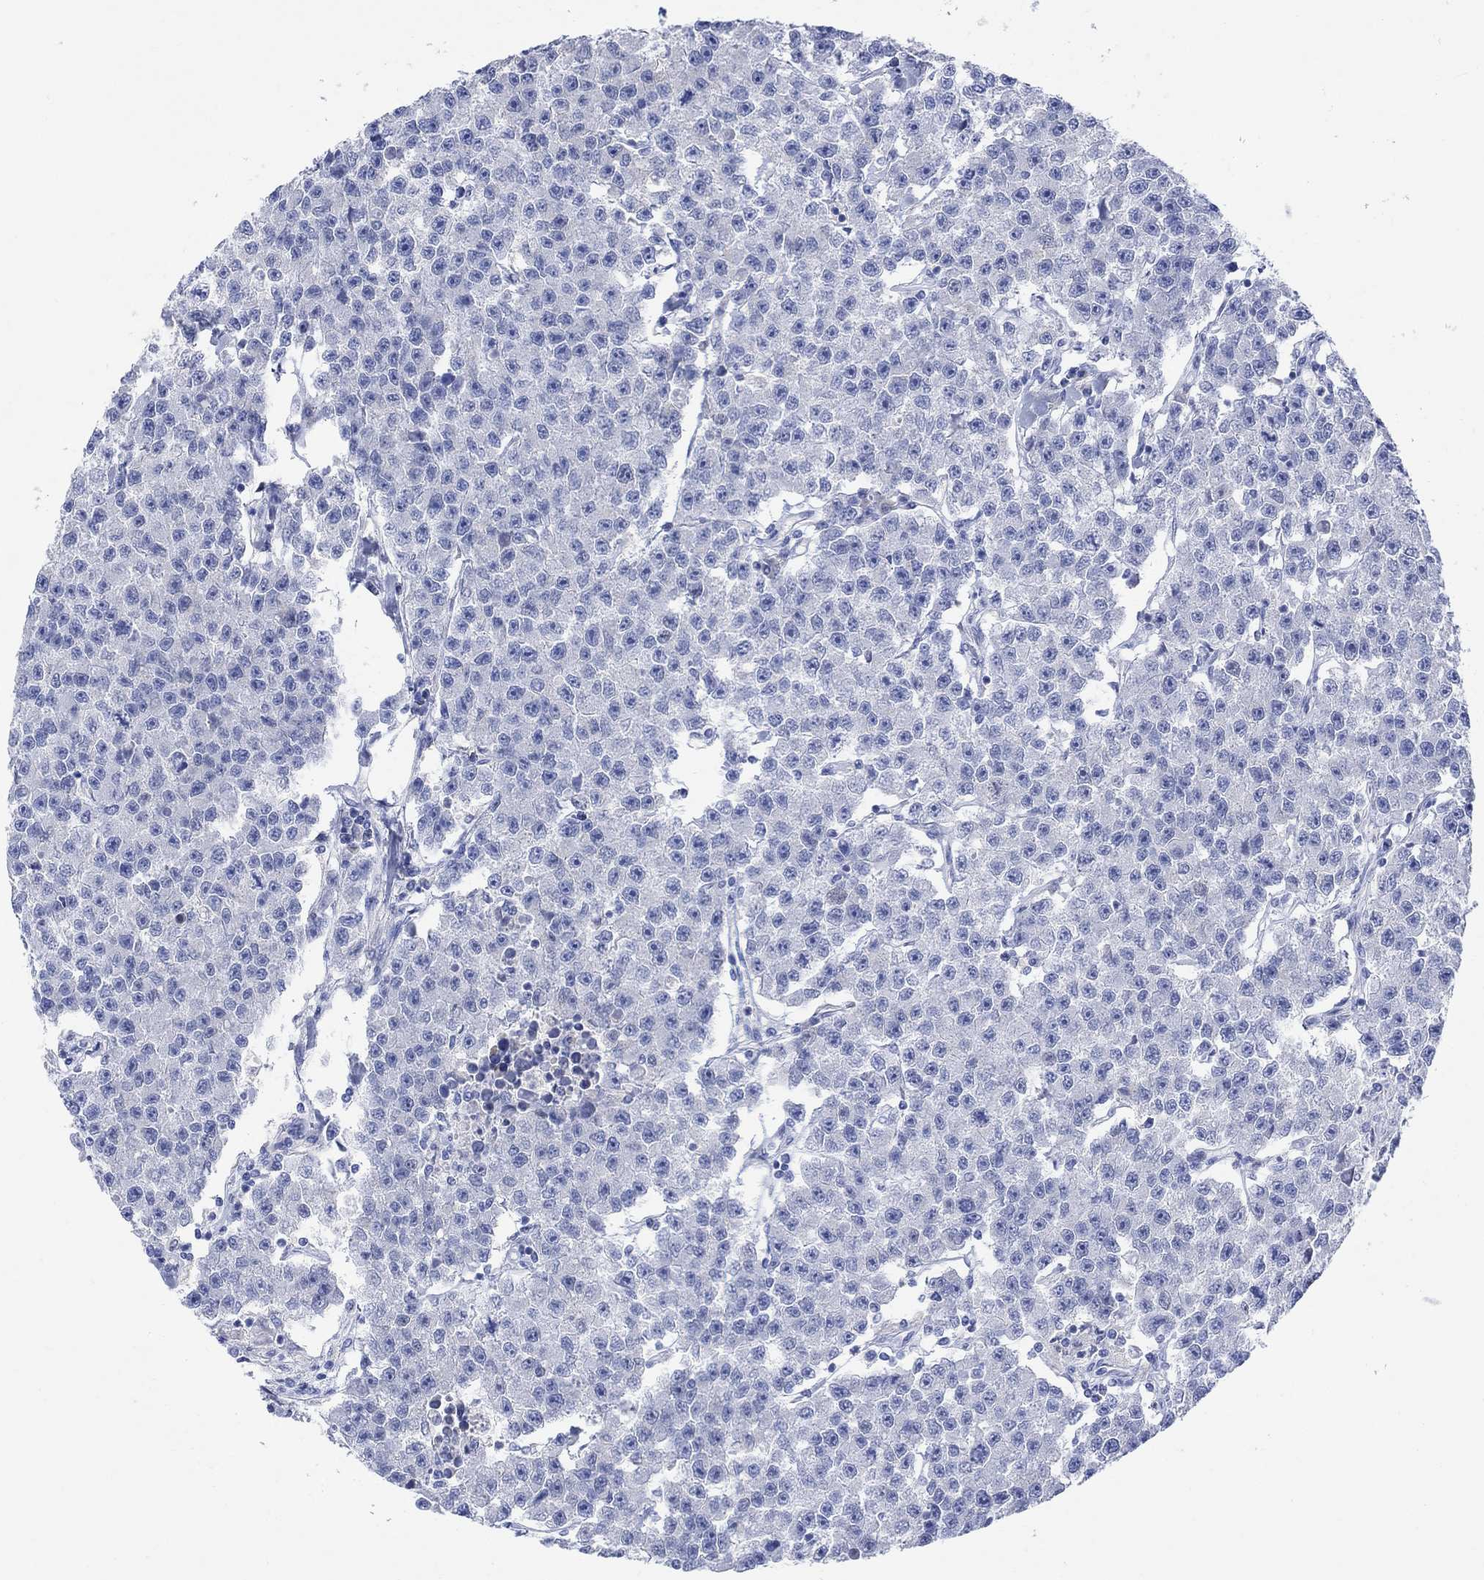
{"staining": {"intensity": "negative", "quantity": "none", "location": "none"}, "tissue": "testis cancer", "cell_type": "Tumor cells", "image_type": "cancer", "snomed": [{"axis": "morphology", "description": "Seminoma, NOS"}, {"axis": "topography", "description": "Testis"}], "caption": "Testis cancer stained for a protein using immunohistochemistry (IHC) shows no positivity tumor cells.", "gene": "MYL1", "patient": {"sex": "male", "age": 59}}